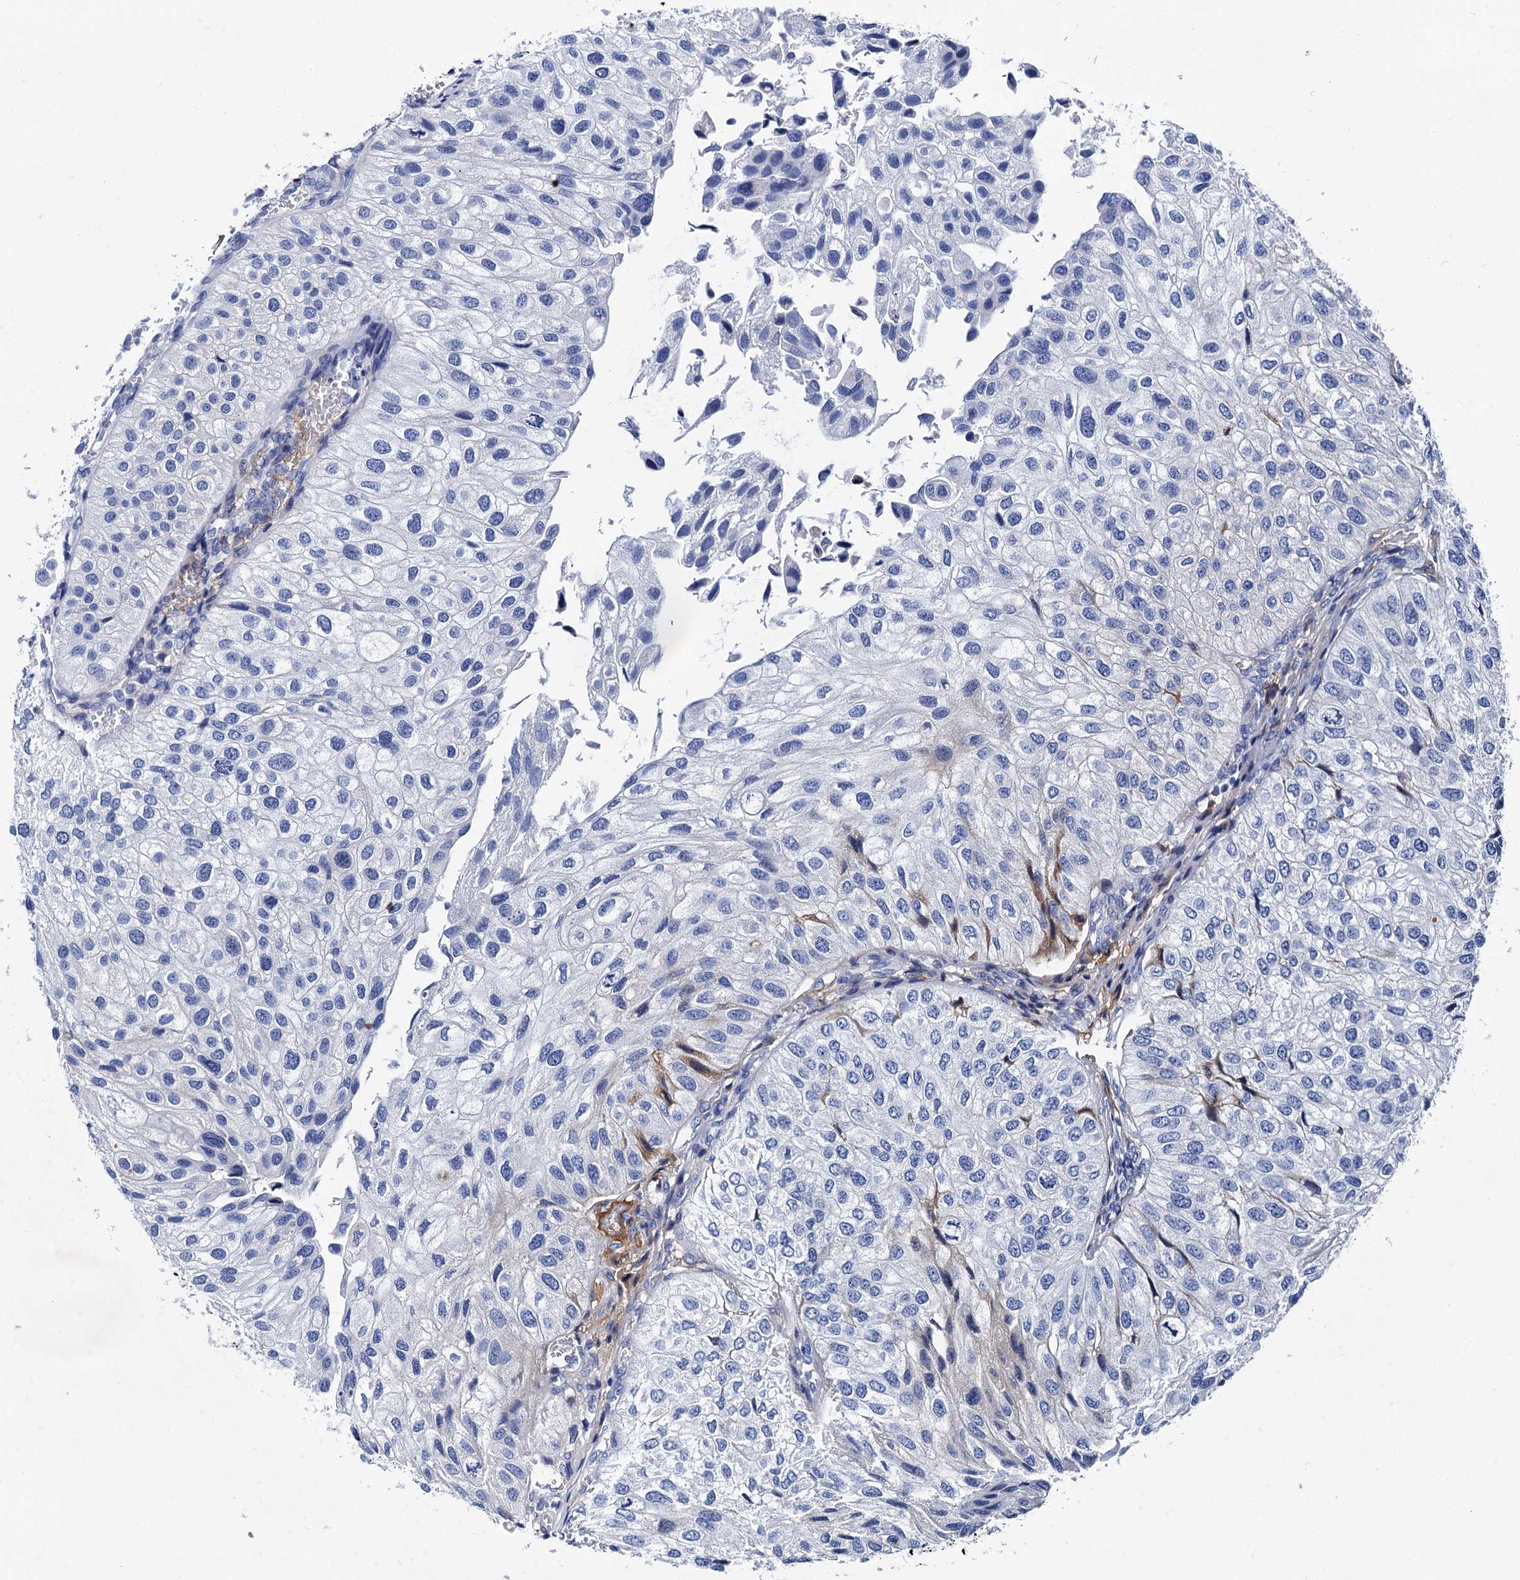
{"staining": {"intensity": "weak", "quantity": "<25%", "location": "cytoplasmic/membranous"}, "tissue": "urothelial cancer", "cell_type": "Tumor cells", "image_type": "cancer", "snomed": [{"axis": "morphology", "description": "Urothelial carcinoma, Low grade"}, {"axis": "topography", "description": "Urinary bladder"}], "caption": "Urothelial carcinoma (low-grade) stained for a protein using immunohistochemistry (IHC) demonstrates no staining tumor cells.", "gene": "TMEM72", "patient": {"sex": "female", "age": 89}}